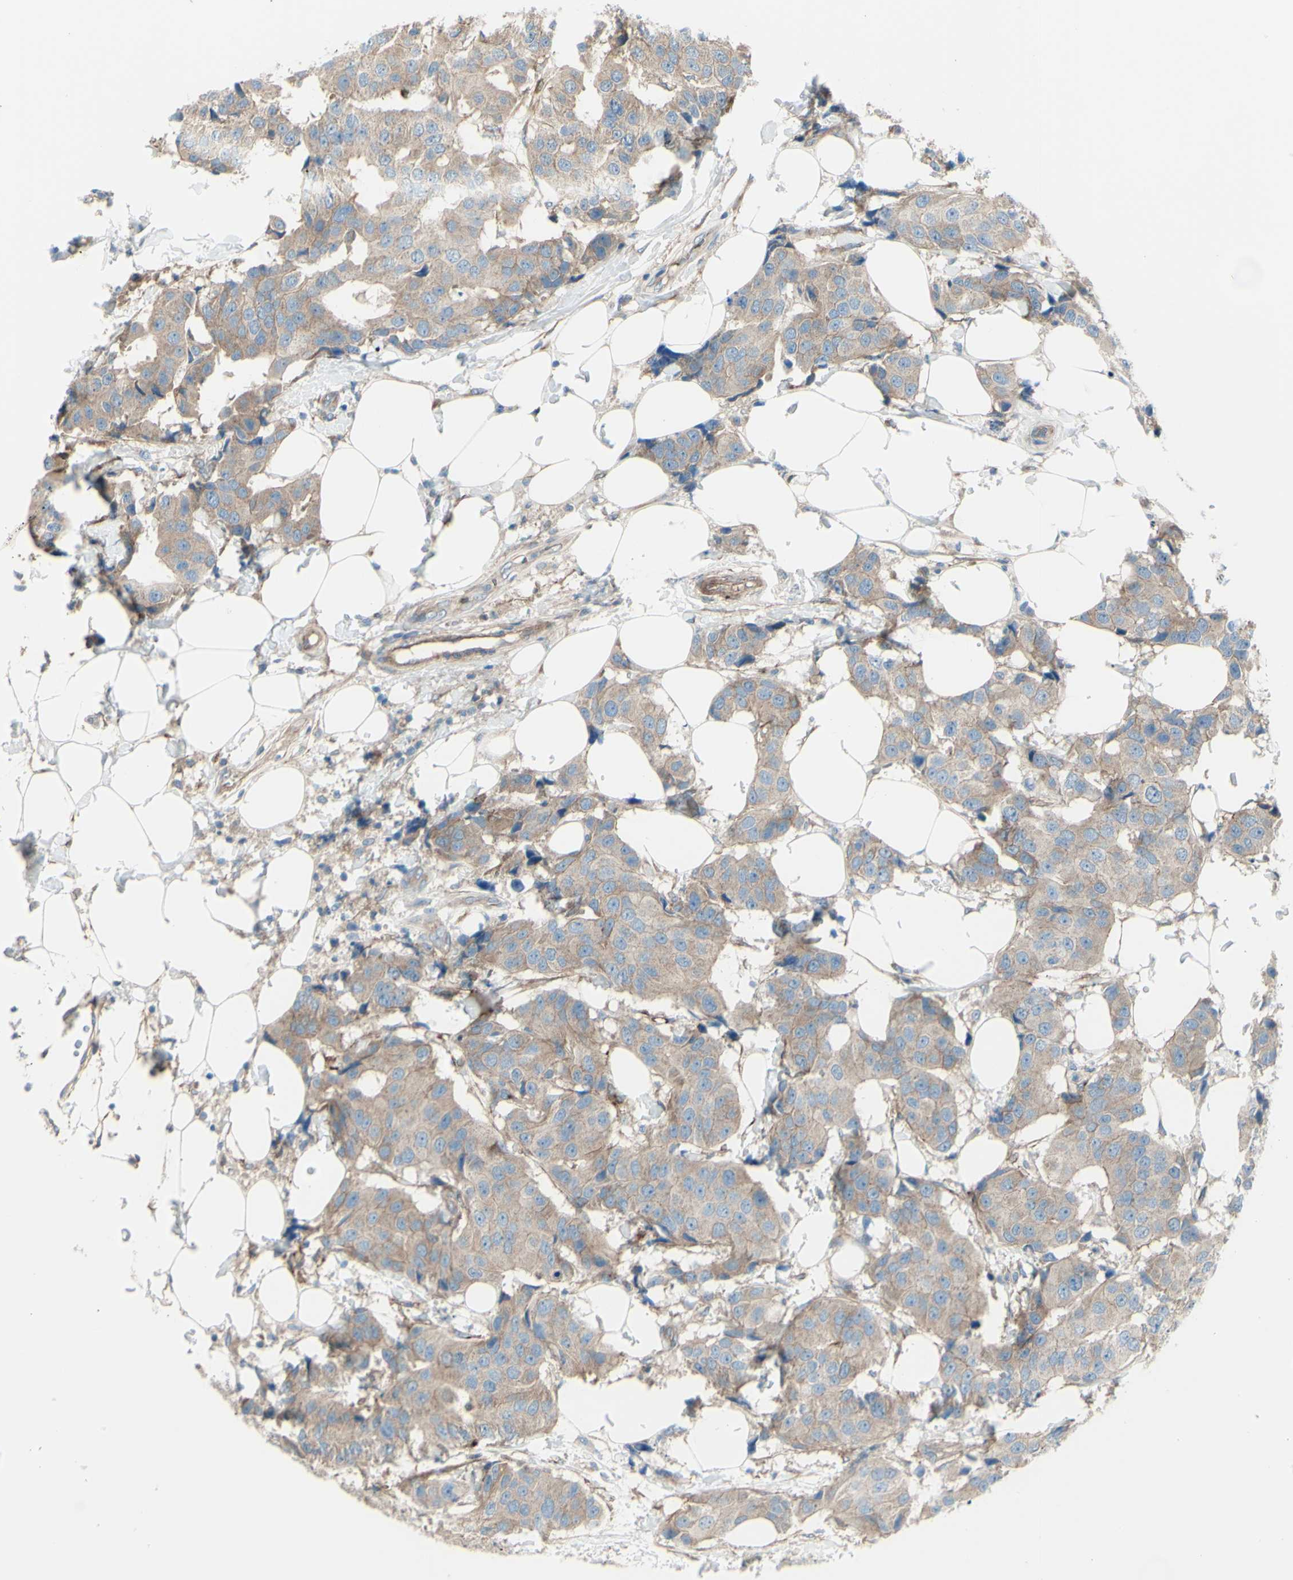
{"staining": {"intensity": "weak", "quantity": ">75%", "location": "cytoplasmic/membranous"}, "tissue": "breast cancer", "cell_type": "Tumor cells", "image_type": "cancer", "snomed": [{"axis": "morphology", "description": "Normal tissue, NOS"}, {"axis": "morphology", "description": "Duct carcinoma"}, {"axis": "topography", "description": "Breast"}], "caption": "Weak cytoplasmic/membranous positivity for a protein is seen in about >75% of tumor cells of invasive ductal carcinoma (breast) using immunohistochemistry.", "gene": "PCDHGA2", "patient": {"sex": "female", "age": 39}}